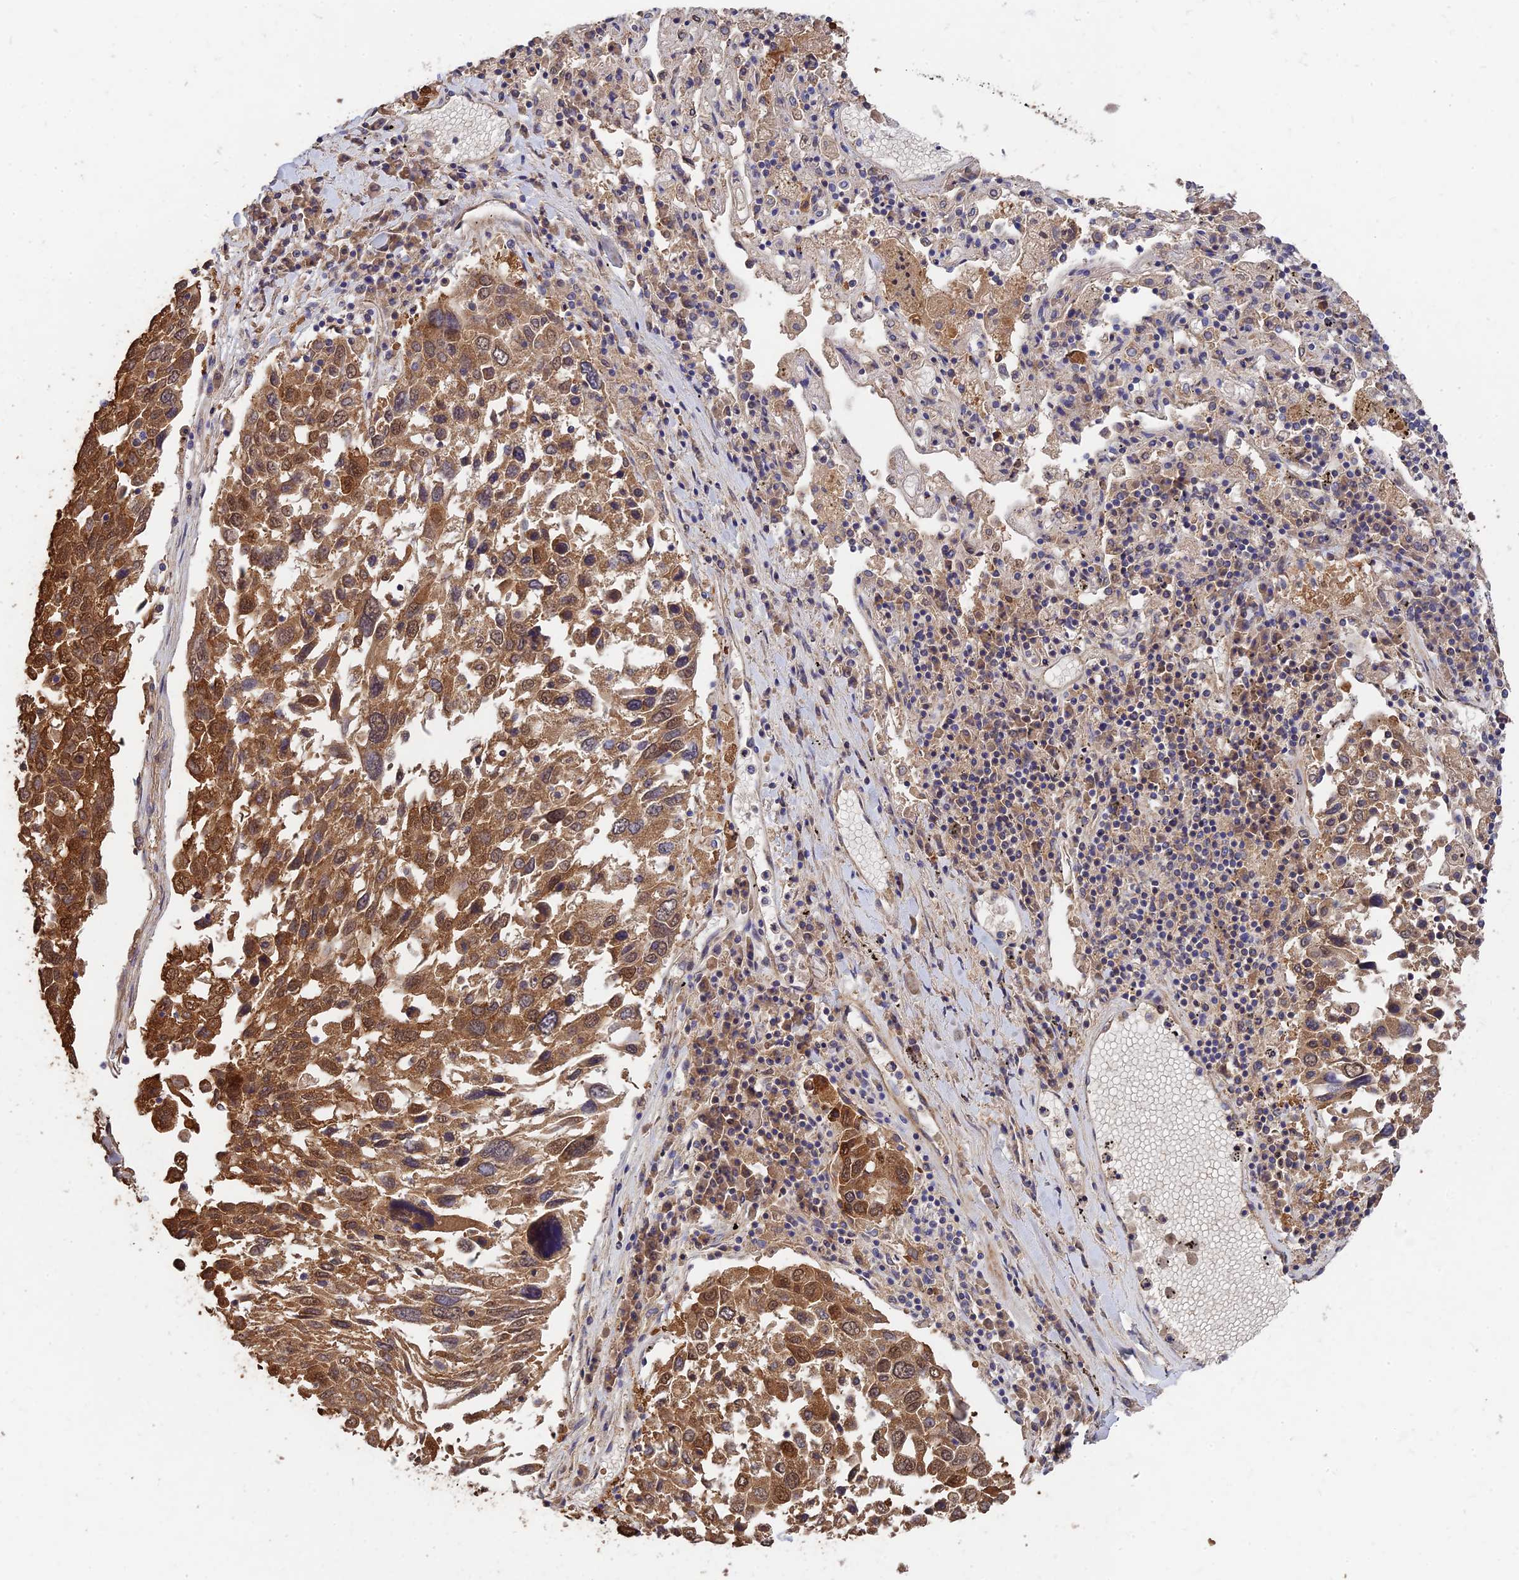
{"staining": {"intensity": "moderate", "quantity": ">75%", "location": "cytoplasmic/membranous"}, "tissue": "lung cancer", "cell_type": "Tumor cells", "image_type": "cancer", "snomed": [{"axis": "morphology", "description": "Squamous cell carcinoma, NOS"}, {"axis": "topography", "description": "Lung"}], "caption": "A histopathology image of squamous cell carcinoma (lung) stained for a protein shows moderate cytoplasmic/membranous brown staining in tumor cells.", "gene": "SLC38A11", "patient": {"sex": "male", "age": 65}}